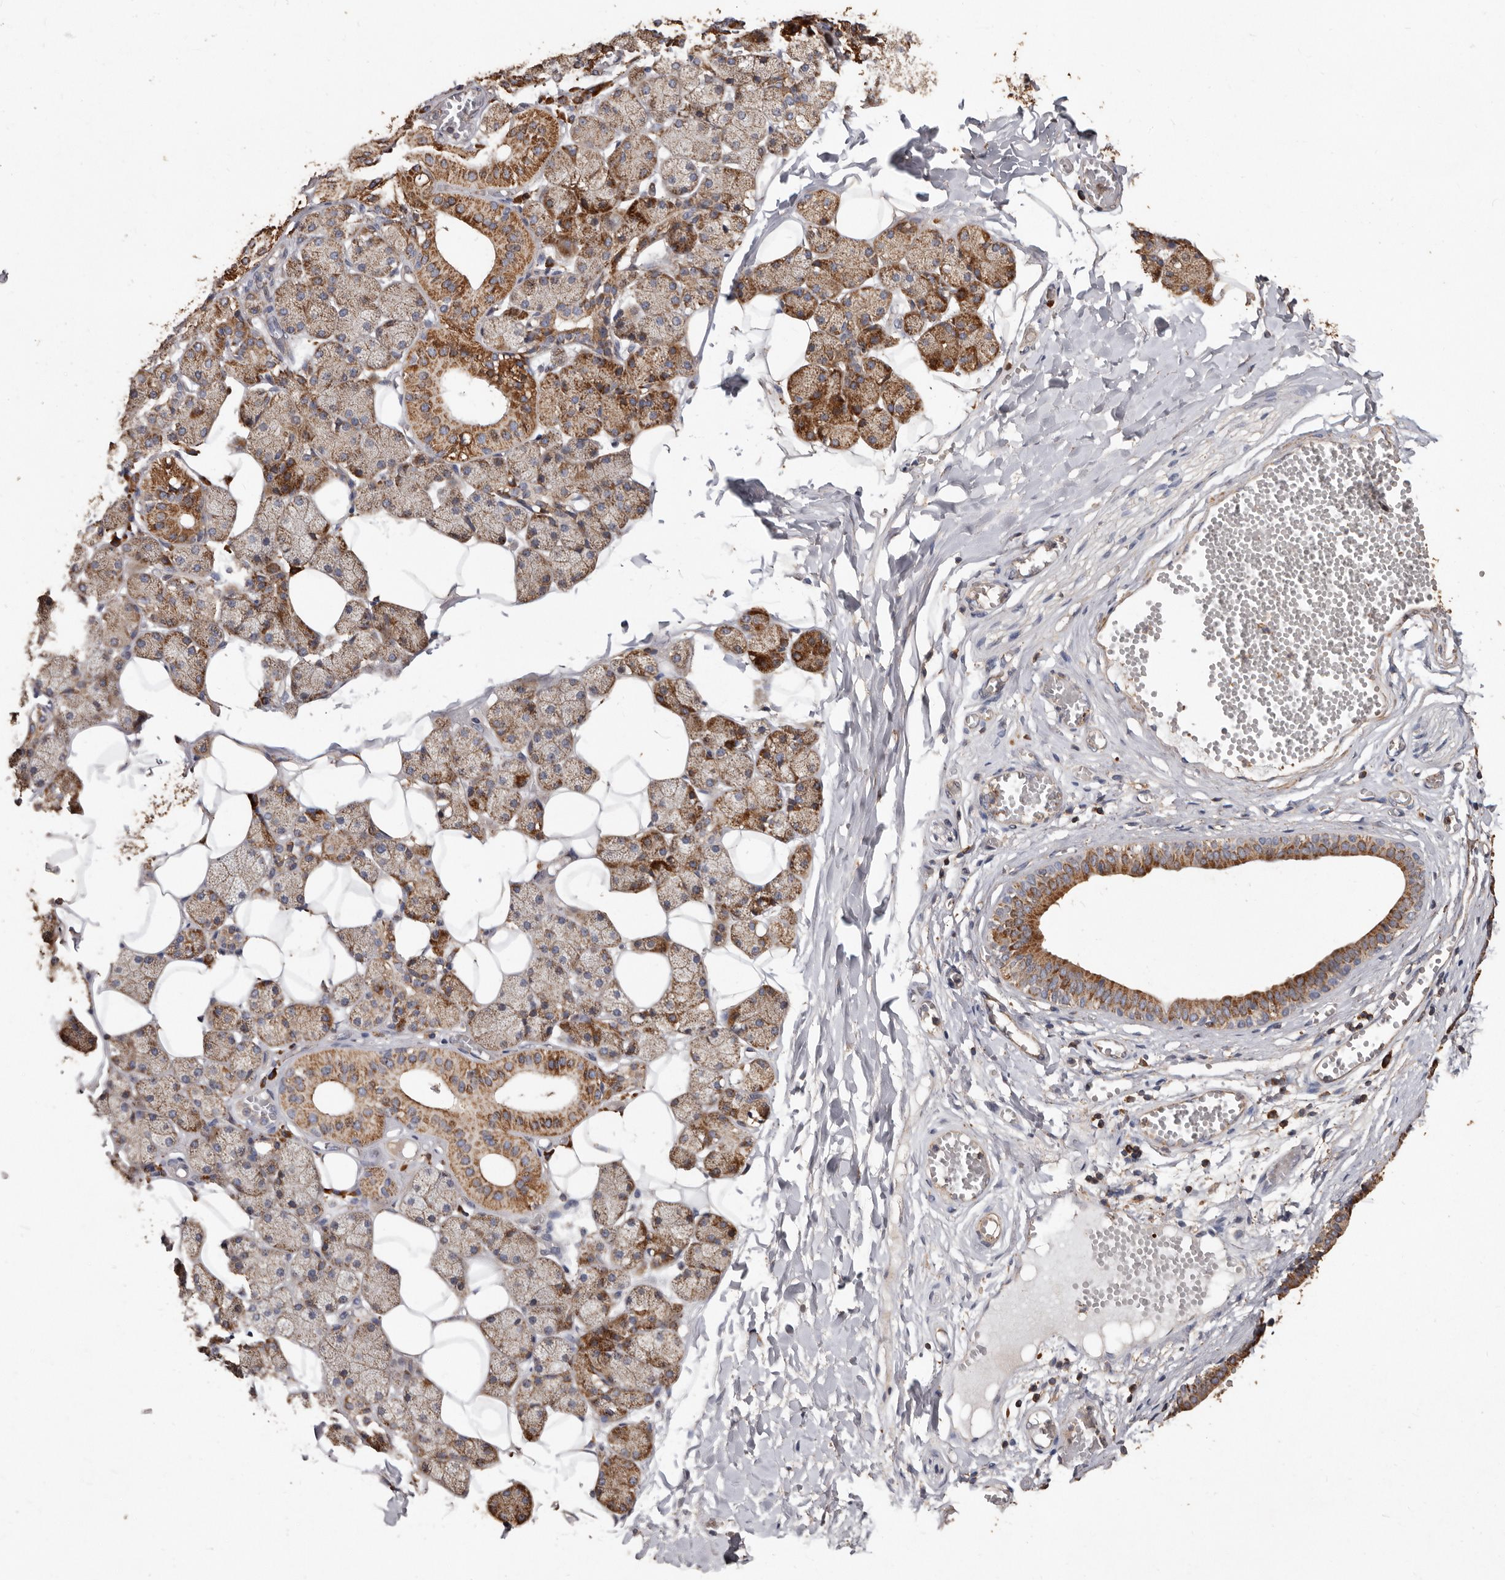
{"staining": {"intensity": "moderate", "quantity": ">75%", "location": "cytoplasmic/membranous"}, "tissue": "salivary gland", "cell_type": "Glandular cells", "image_type": "normal", "snomed": [{"axis": "morphology", "description": "Normal tissue, NOS"}, {"axis": "topography", "description": "Salivary gland"}], "caption": "The image displays immunohistochemical staining of benign salivary gland. There is moderate cytoplasmic/membranous staining is appreciated in about >75% of glandular cells. (DAB (3,3'-diaminobenzidine) = brown stain, brightfield microscopy at high magnification).", "gene": "OSGIN2", "patient": {"sex": "female", "age": 33}}